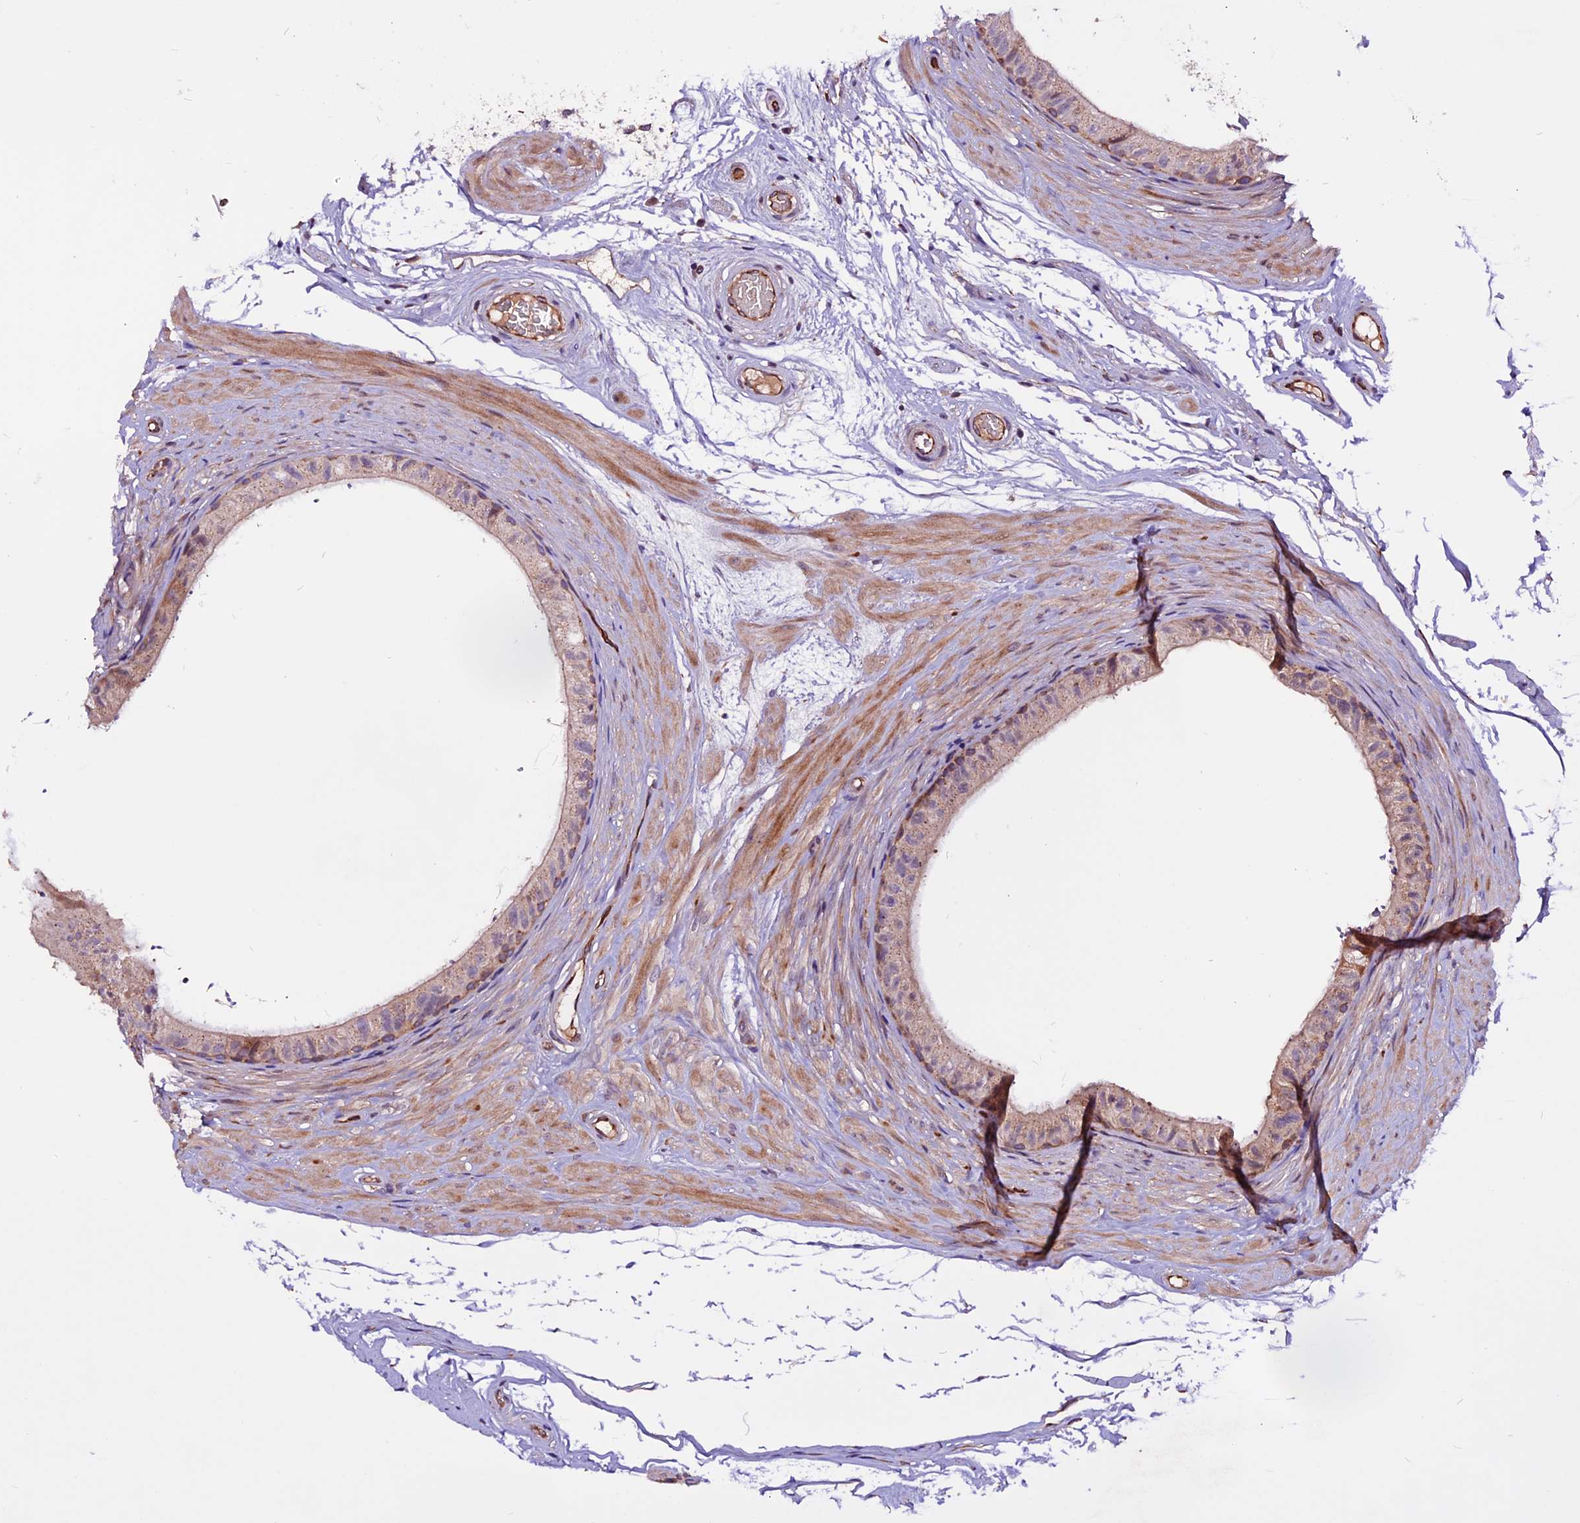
{"staining": {"intensity": "strong", "quantity": "25%-75%", "location": "cytoplasmic/membranous"}, "tissue": "epididymis", "cell_type": "Glandular cells", "image_type": "normal", "snomed": [{"axis": "morphology", "description": "Normal tissue, NOS"}, {"axis": "topography", "description": "Epididymis"}], "caption": "Glandular cells reveal strong cytoplasmic/membranous staining in approximately 25%-75% of cells in normal epididymis. (DAB IHC with brightfield microscopy, high magnification).", "gene": "RINL", "patient": {"sex": "male", "age": 45}}